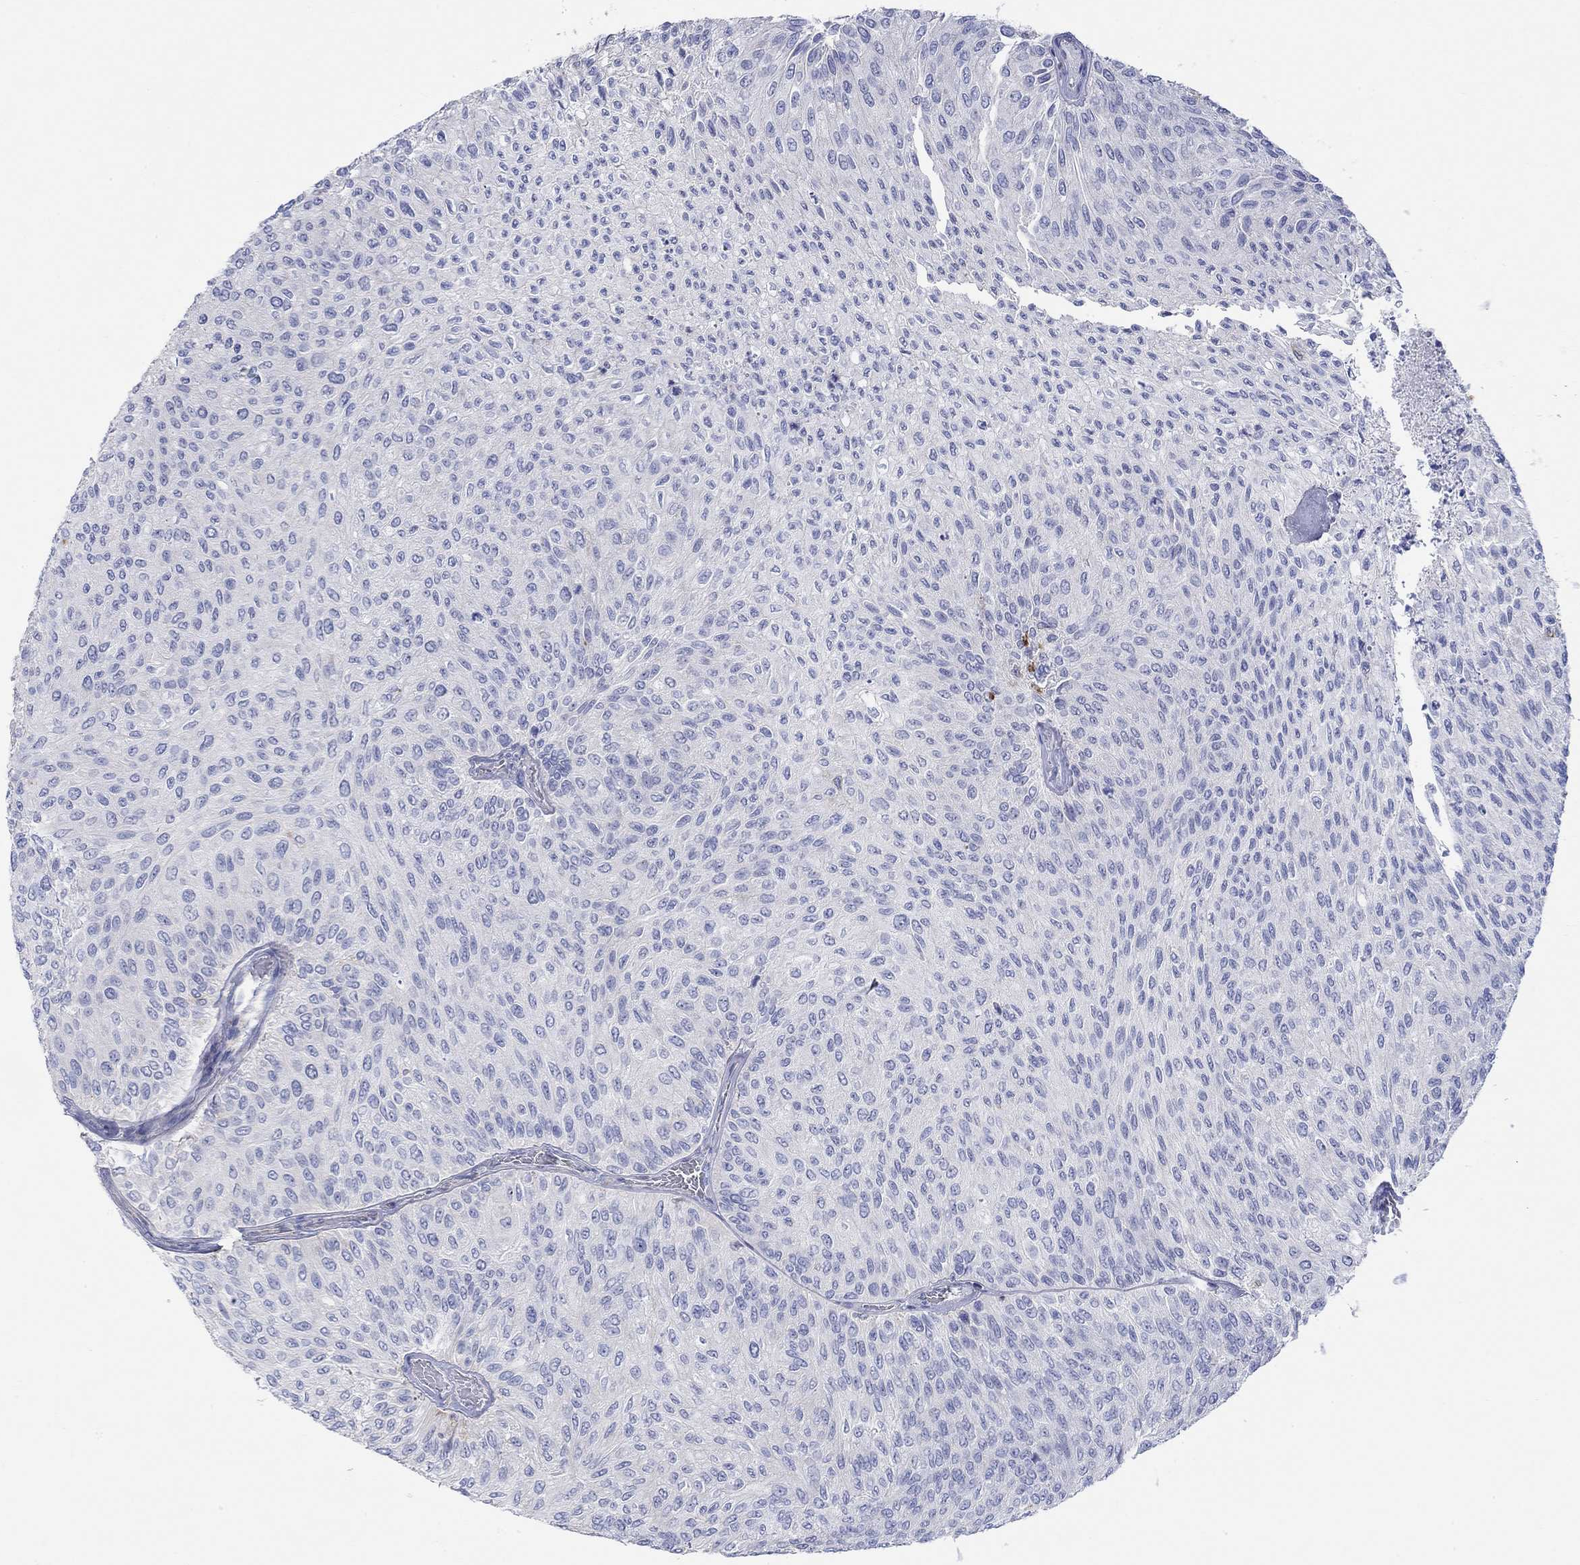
{"staining": {"intensity": "negative", "quantity": "none", "location": "none"}, "tissue": "urothelial cancer", "cell_type": "Tumor cells", "image_type": "cancer", "snomed": [{"axis": "morphology", "description": "Urothelial carcinoma, Low grade"}, {"axis": "topography", "description": "Urinary bladder"}], "caption": "A micrograph of human urothelial cancer is negative for staining in tumor cells. (DAB immunohistochemistry, high magnification).", "gene": "PPIL6", "patient": {"sex": "male", "age": 78}}